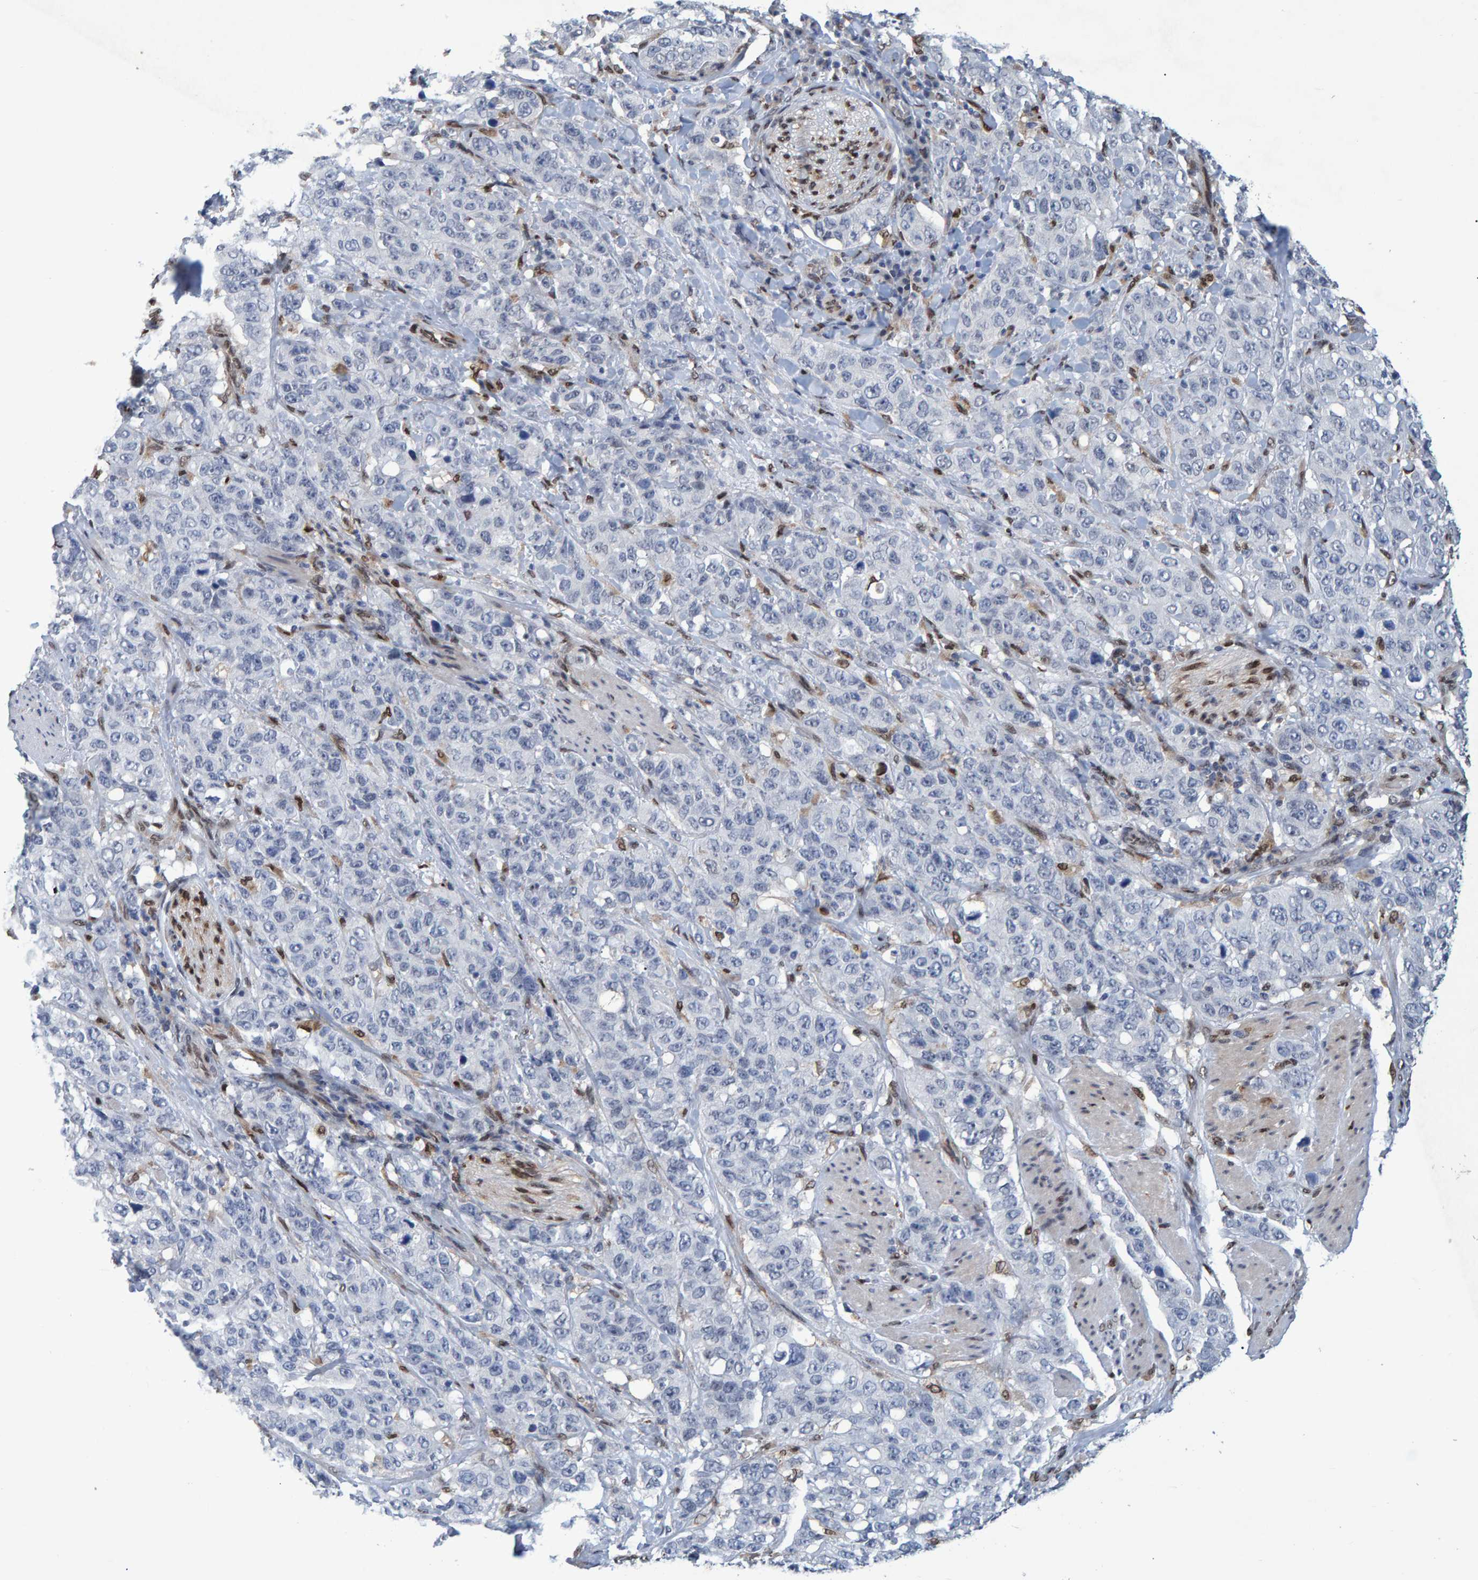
{"staining": {"intensity": "negative", "quantity": "none", "location": "none"}, "tissue": "stomach cancer", "cell_type": "Tumor cells", "image_type": "cancer", "snomed": [{"axis": "morphology", "description": "Adenocarcinoma, NOS"}, {"axis": "topography", "description": "Stomach"}], "caption": "This is a histopathology image of immunohistochemistry staining of adenocarcinoma (stomach), which shows no staining in tumor cells. Brightfield microscopy of immunohistochemistry (IHC) stained with DAB (3,3'-diaminobenzidine) (brown) and hematoxylin (blue), captured at high magnification.", "gene": "QKI", "patient": {"sex": "male", "age": 48}}